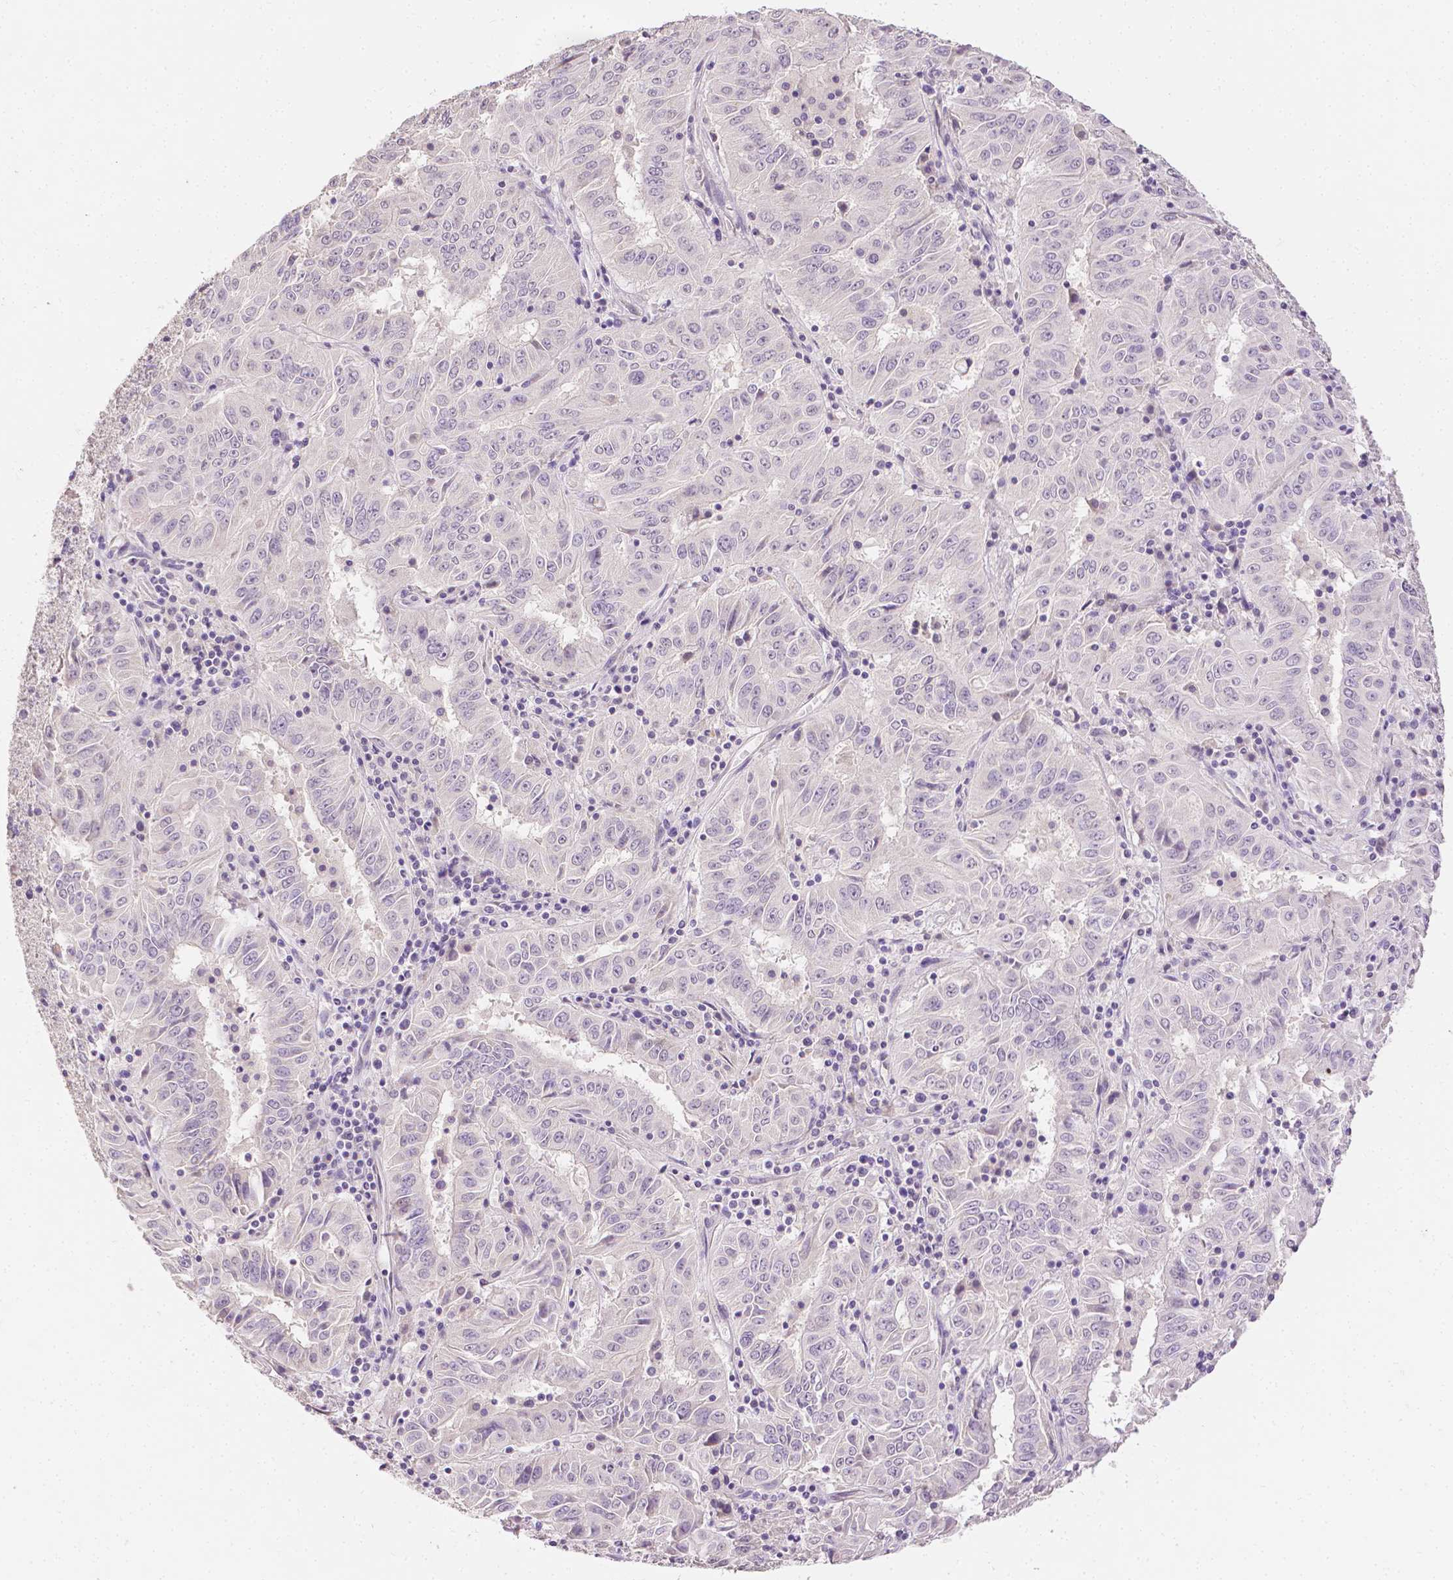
{"staining": {"intensity": "negative", "quantity": "none", "location": "none"}, "tissue": "pancreatic cancer", "cell_type": "Tumor cells", "image_type": "cancer", "snomed": [{"axis": "morphology", "description": "Adenocarcinoma, NOS"}, {"axis": "topography", "description": "Pancreas"}], "caption": "This histopathology image is of pancreatic adenocarcinoma stained with immunohistochemistry (IHC) to label a protein in brown with the nuclei are counter-stained blue. There is no staining in tumor cells. (Immunohistochemistry, brightfield microscopy, high magnification).", "gene": "TGM1", "patient": {"sex": "male", "age": 63}}